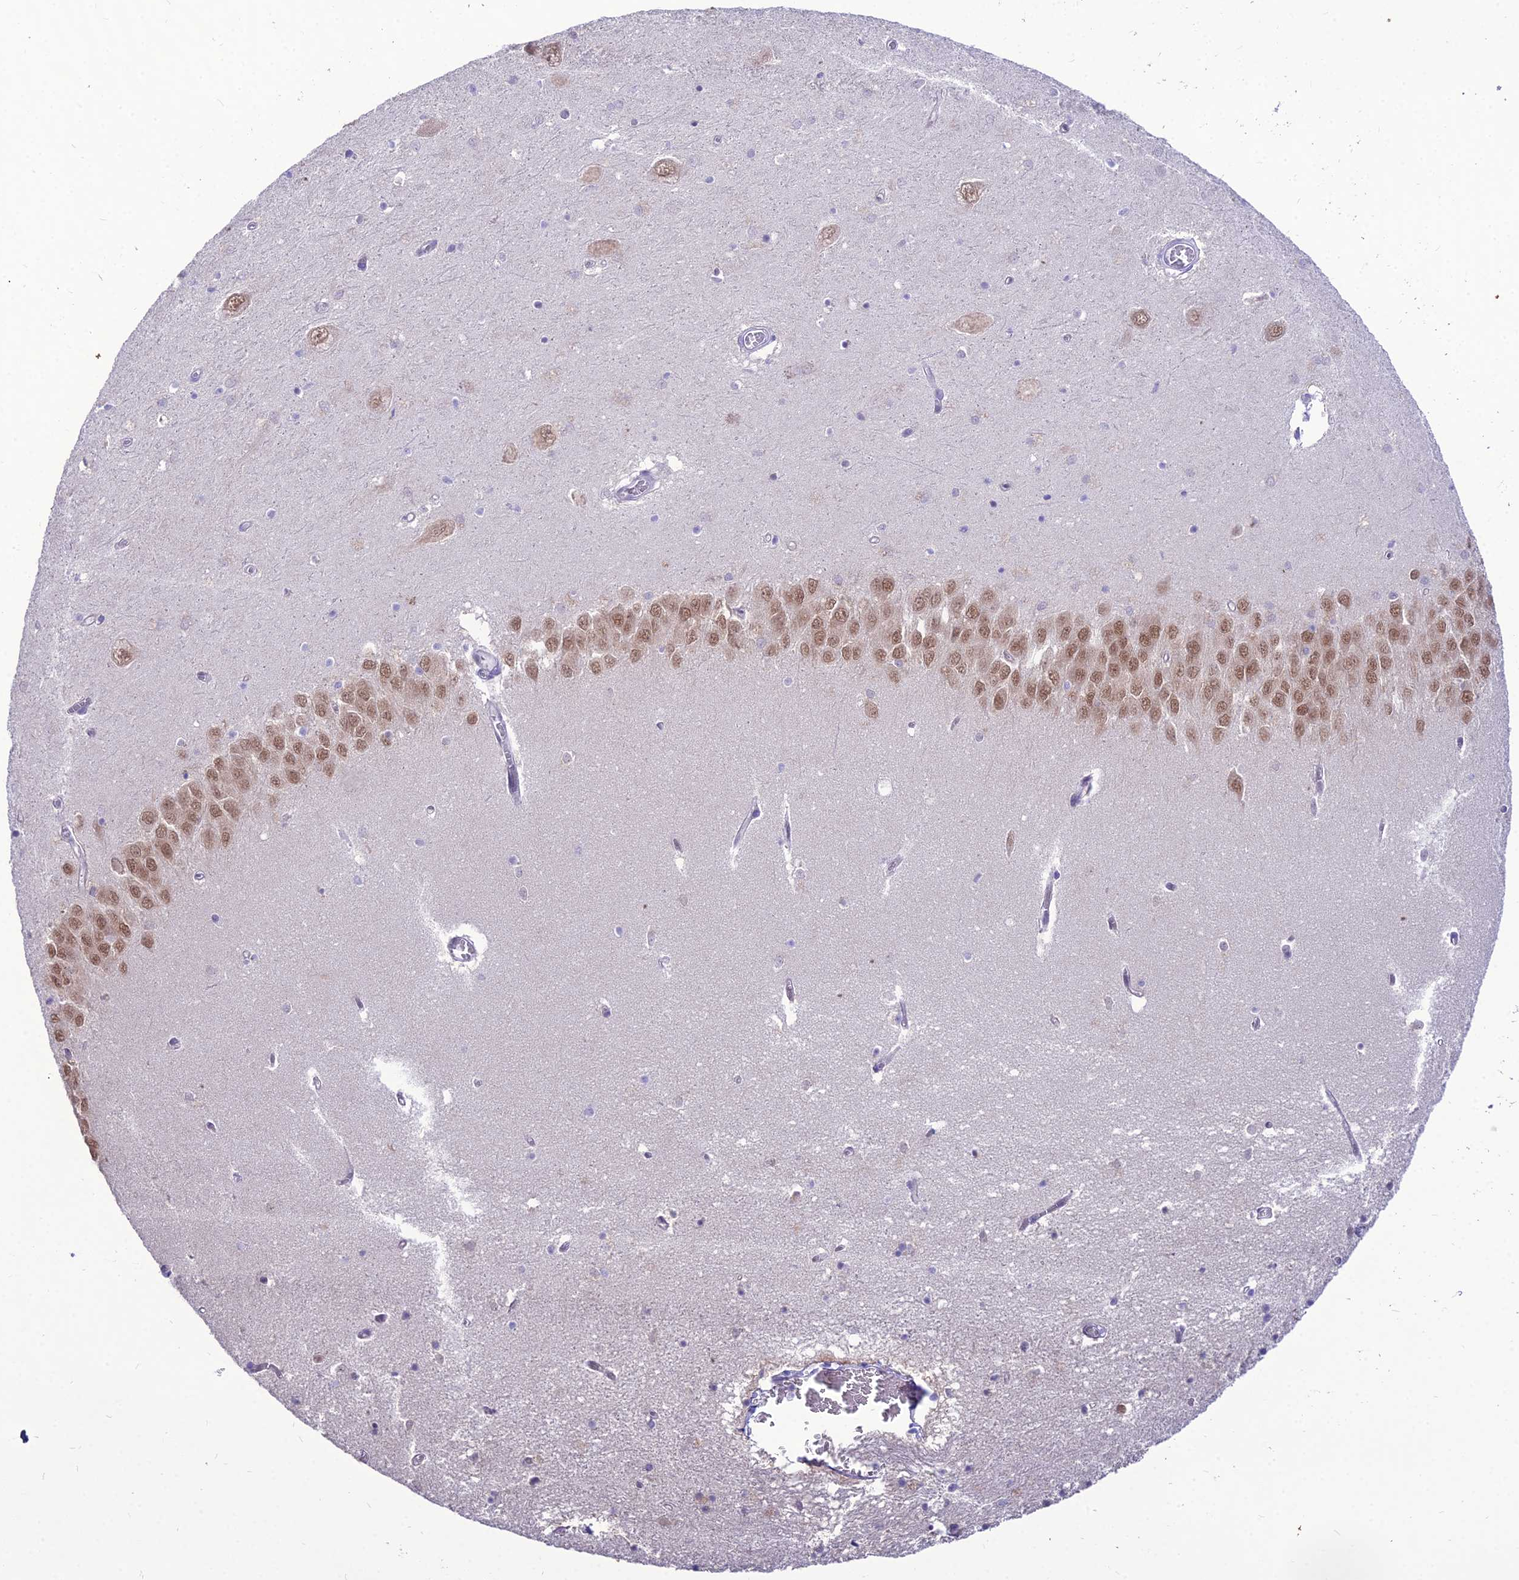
{"staining": {"intensity": "negative", "quantity": "none", "location": "none"}, "tissue": "hippocampus", "cell_type": "Glial cells", "image_type": "normal", "snomed": [{"axis": "morphology", "description": "Normal tissue, NOS"}, {"axis": "topography", "description": "Hippocampus"}], "caption": "This is a micrograph of immunohistochemistry (IHC) staining of normal hippocampus, which shows no expression in glial cells.", "gene": "NOVA2", "patient": {"sex": "male", "age": 70}}